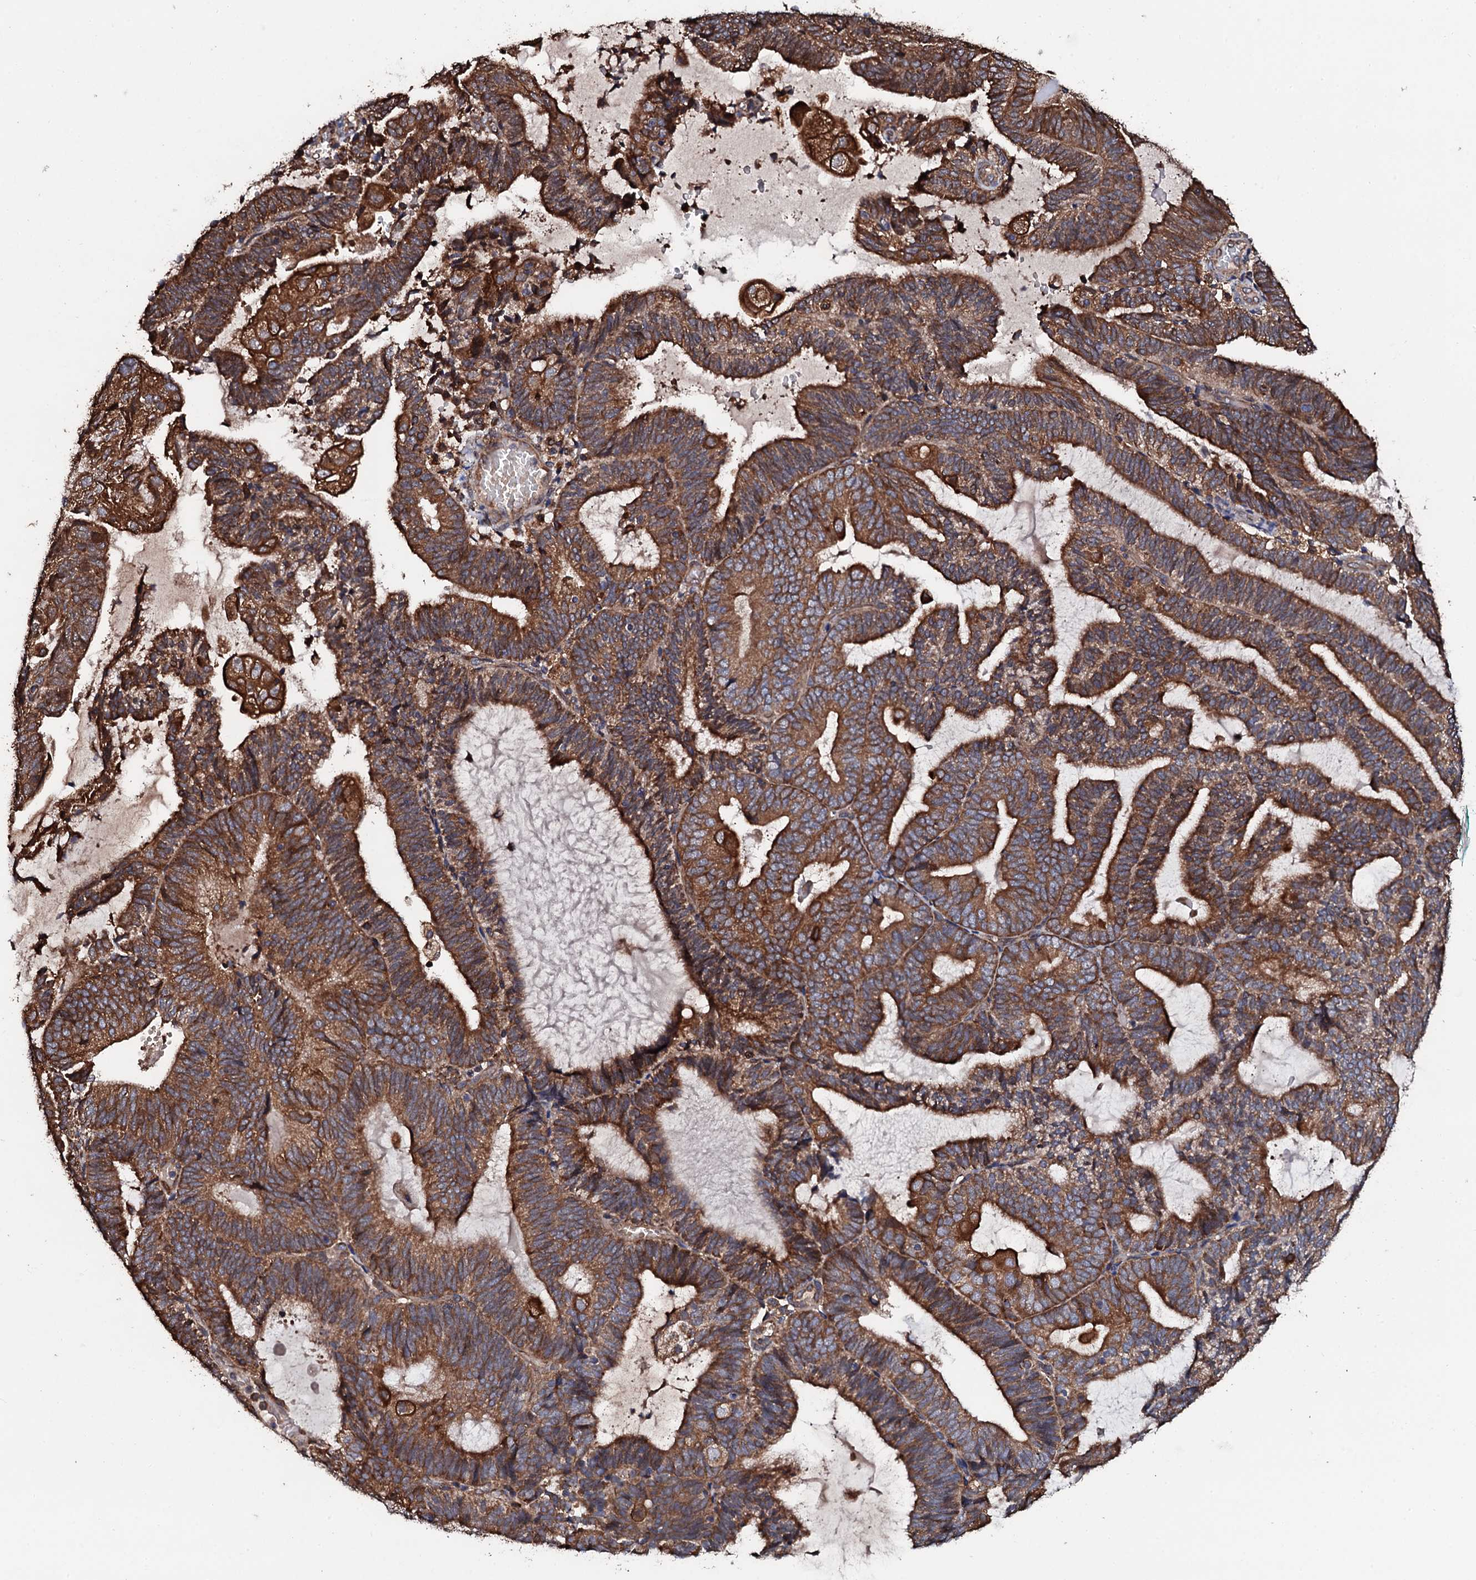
{"staining": {"intensity": "strong", "quantity": ">75%", "location": "cytoplasmic/membranous"}, "tissue": "endometrial cancer", "cell_type": "Tumor cells", "image_type": "cancer", "snomed": [{"axis": "morphology", "description": "Adenocarcinoma, NOS"}, {"axis": "topography", "description": "Endometrium"}], "caption": "Tumor cells exhibit high levels of strong cytoplasmic/membranous positivity in about >75% of cells in adenocarcinoma (endometrial). (DAB IHC with brightfield microscopy, high magnification).", "gene": "CKAP5", "patient": {"sex": "female", "age": 81}}